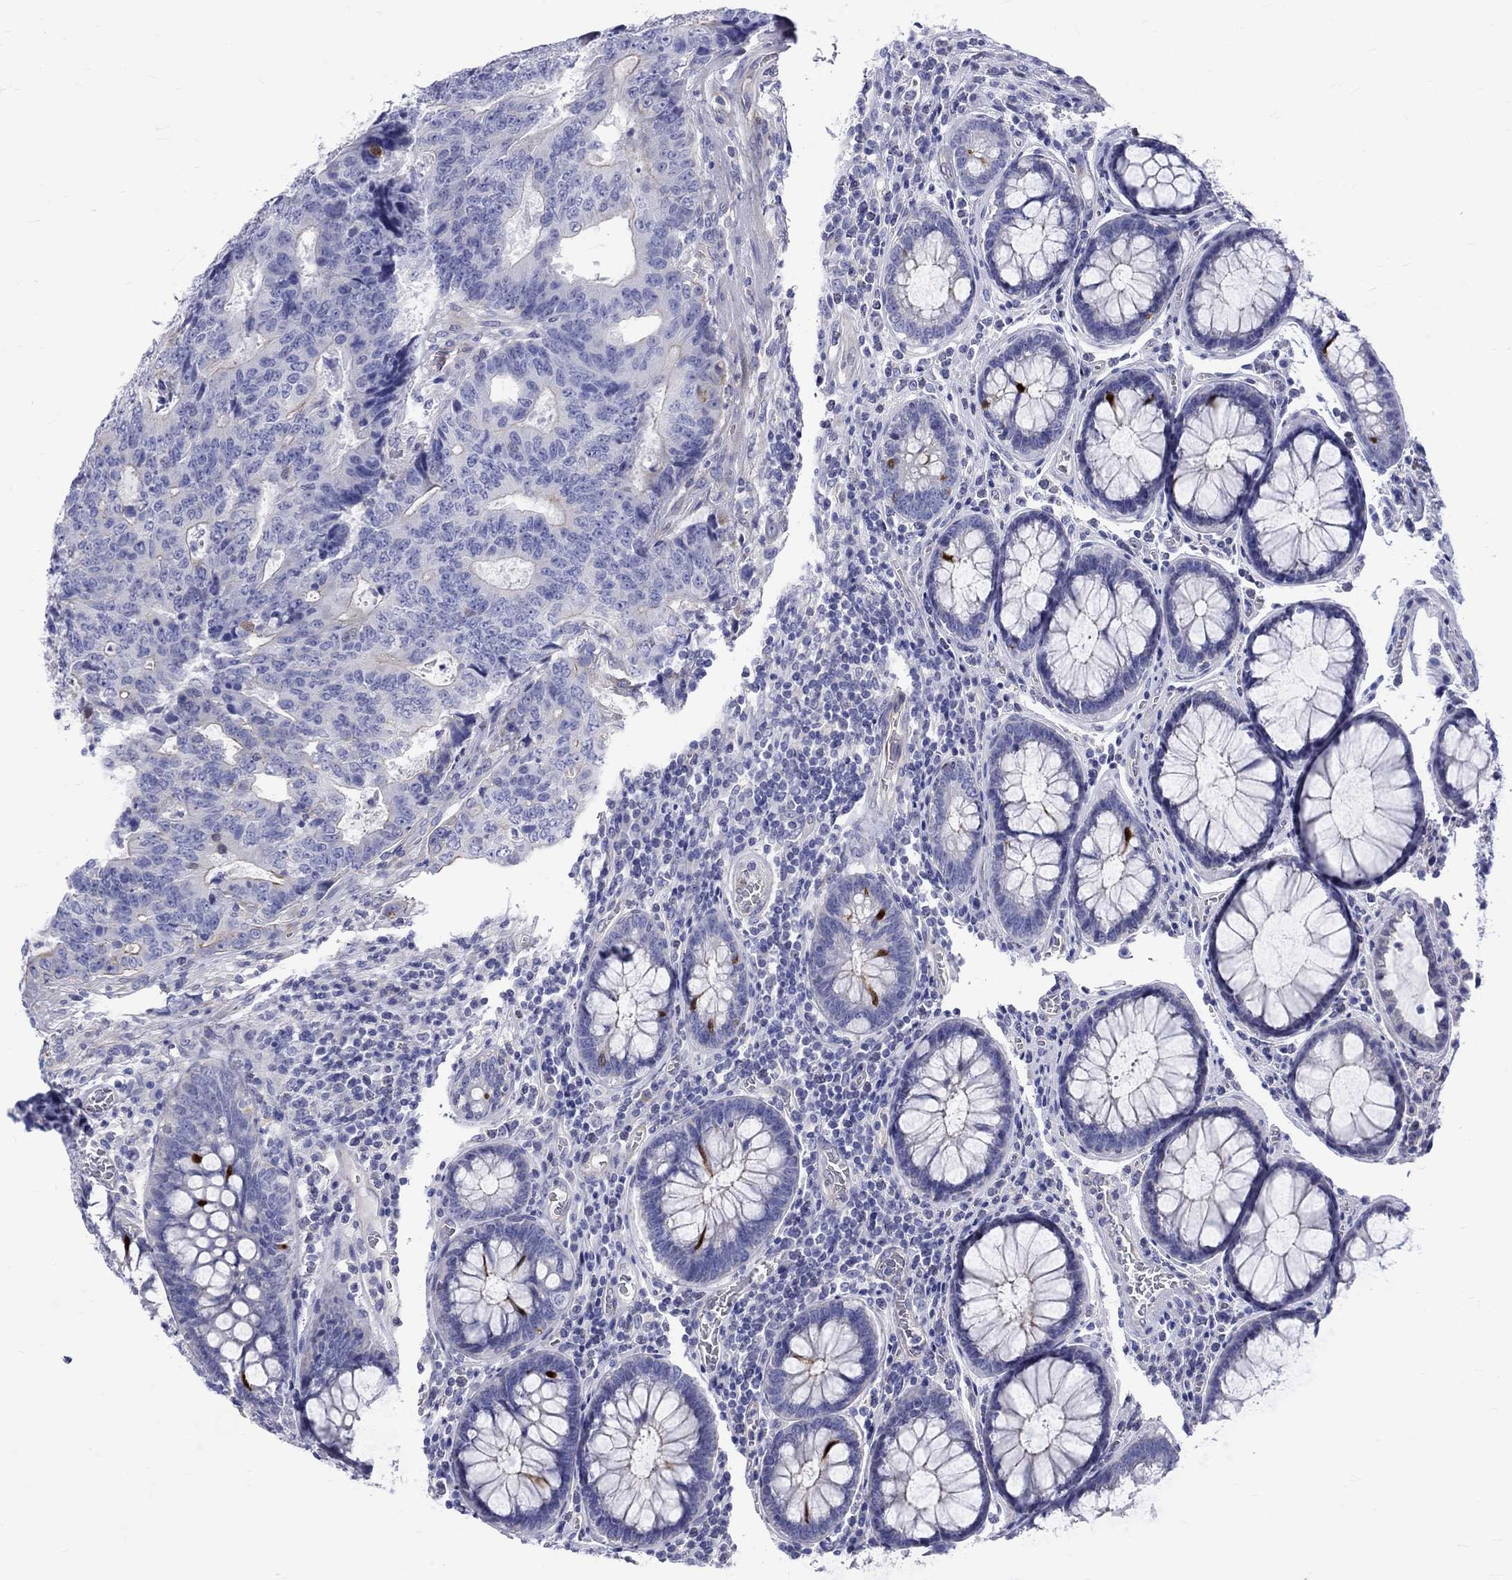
{"staining": {"intensity": "negative", "quantity": "none", "location": "none"}, "tissue": "colorectal cancer", "cell_type": "Tumor cells", "image_type": "cancer", "snomed": [{"axis": "morphology", "description": "Adenocarcinoma, NOS"}, {"axis": "topography", "description": "Colon"}], "caption": "High power microscopy photomicrograph of an immunohistochemistry histopathology image of adenocarcinoma (colorectal), revealing no significant staining in tumor cells.", "gene": "SH2D7", "patient": {"sex": "female", "age": 48}}